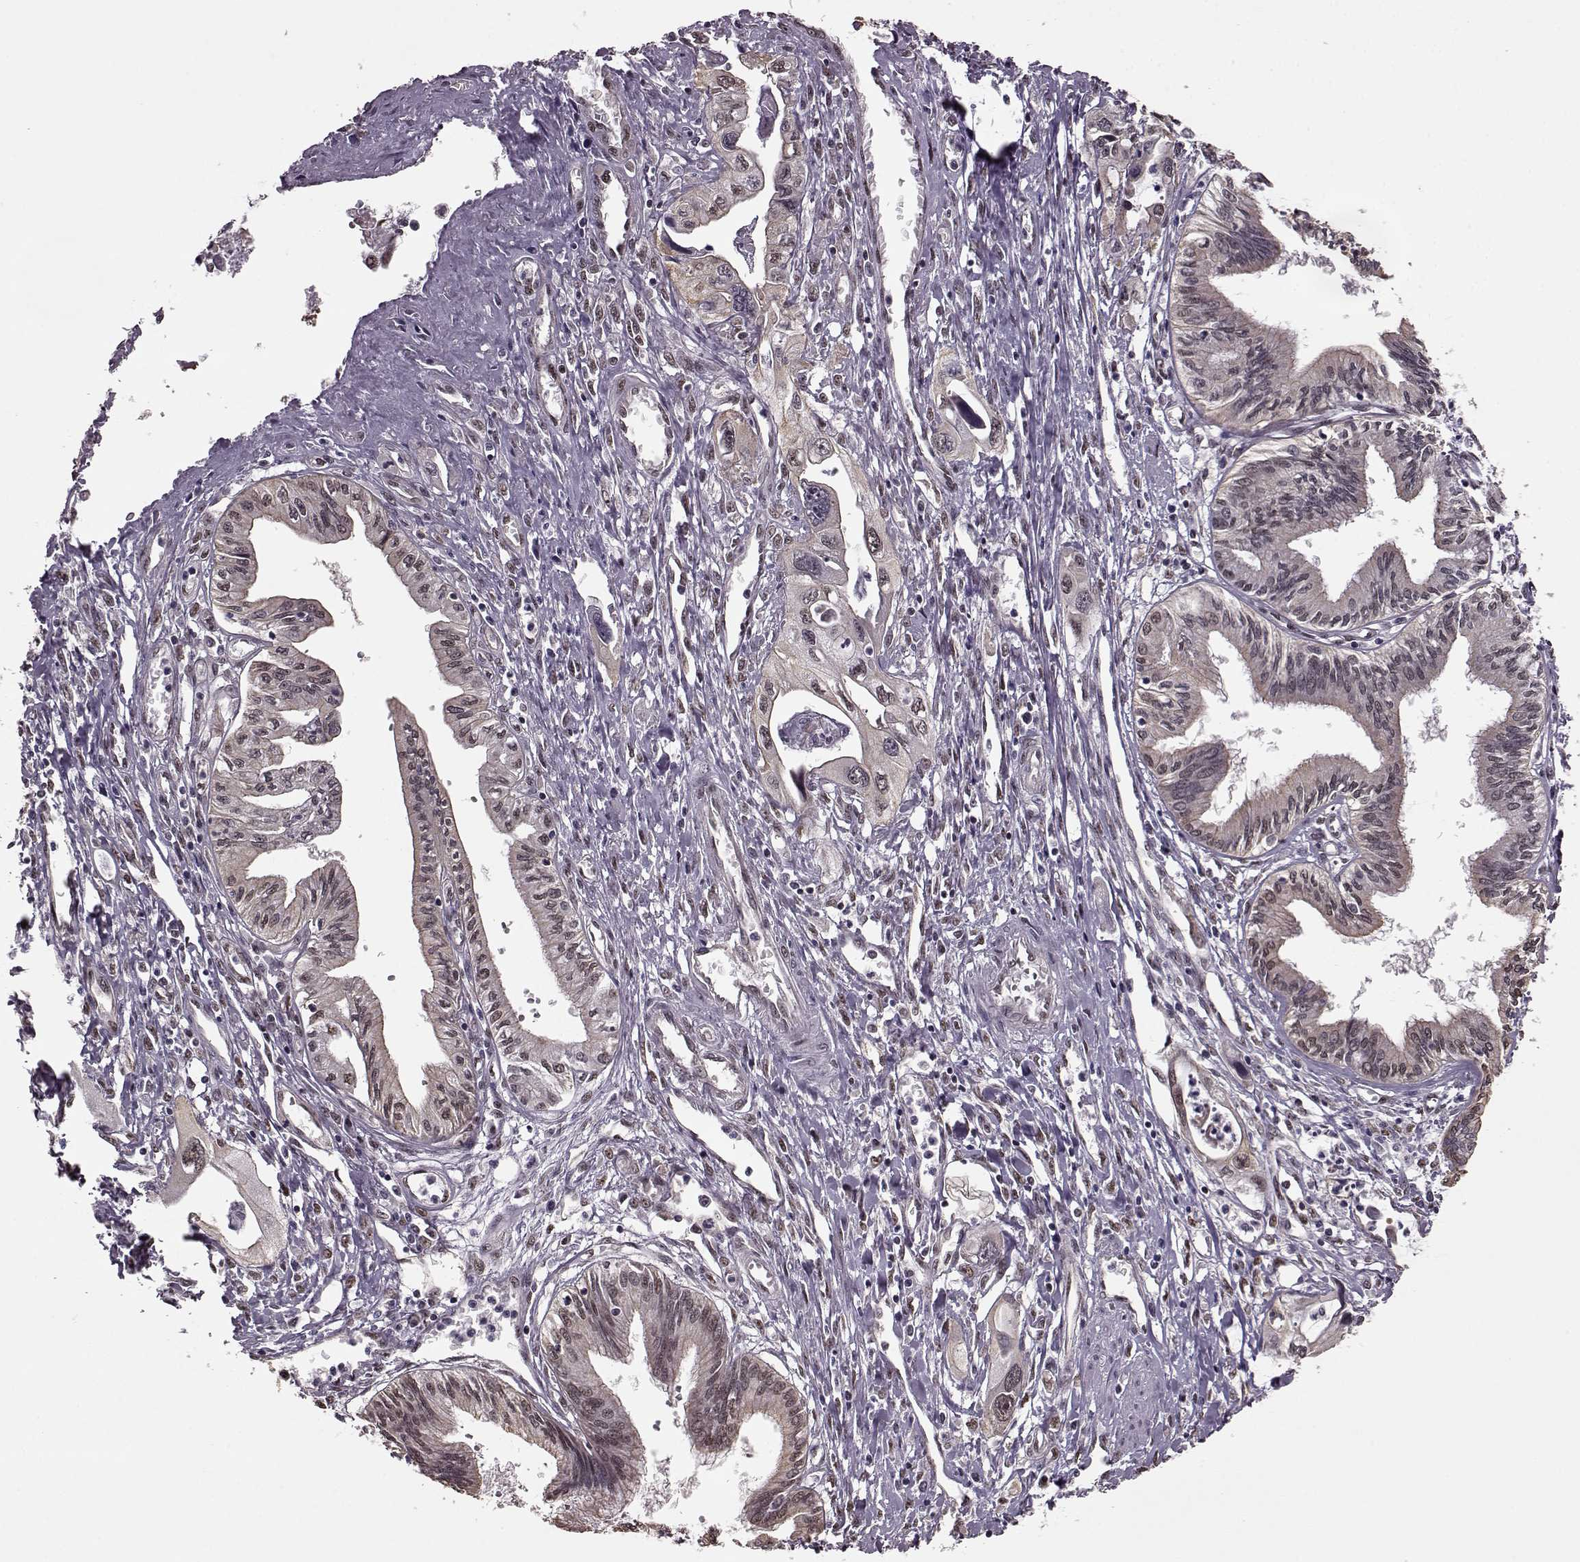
{"staining": {"intensity": "weak", "quantity": ">75%", "location": "cytoplasmic/membranous"}, "tissue": "pancreatic cancer", "cell_type": "Tumor cells", "image_type": "cancer", "snomed": [{"axis": "morphology", "description": "Adenocarcinoma, NOS"}, {"axis": "topography", "description": "Pancreas"}], "caption": "Brown immunohistochemical staining in adenocarcinoma (pancreatic) demonstrates weak cytoplasmic/membranous staining in approximately >75% of tumor cells. Nuclei are stained in blue.", "gene": "FTO", "patient": {"sex": "male", "age": 60}}